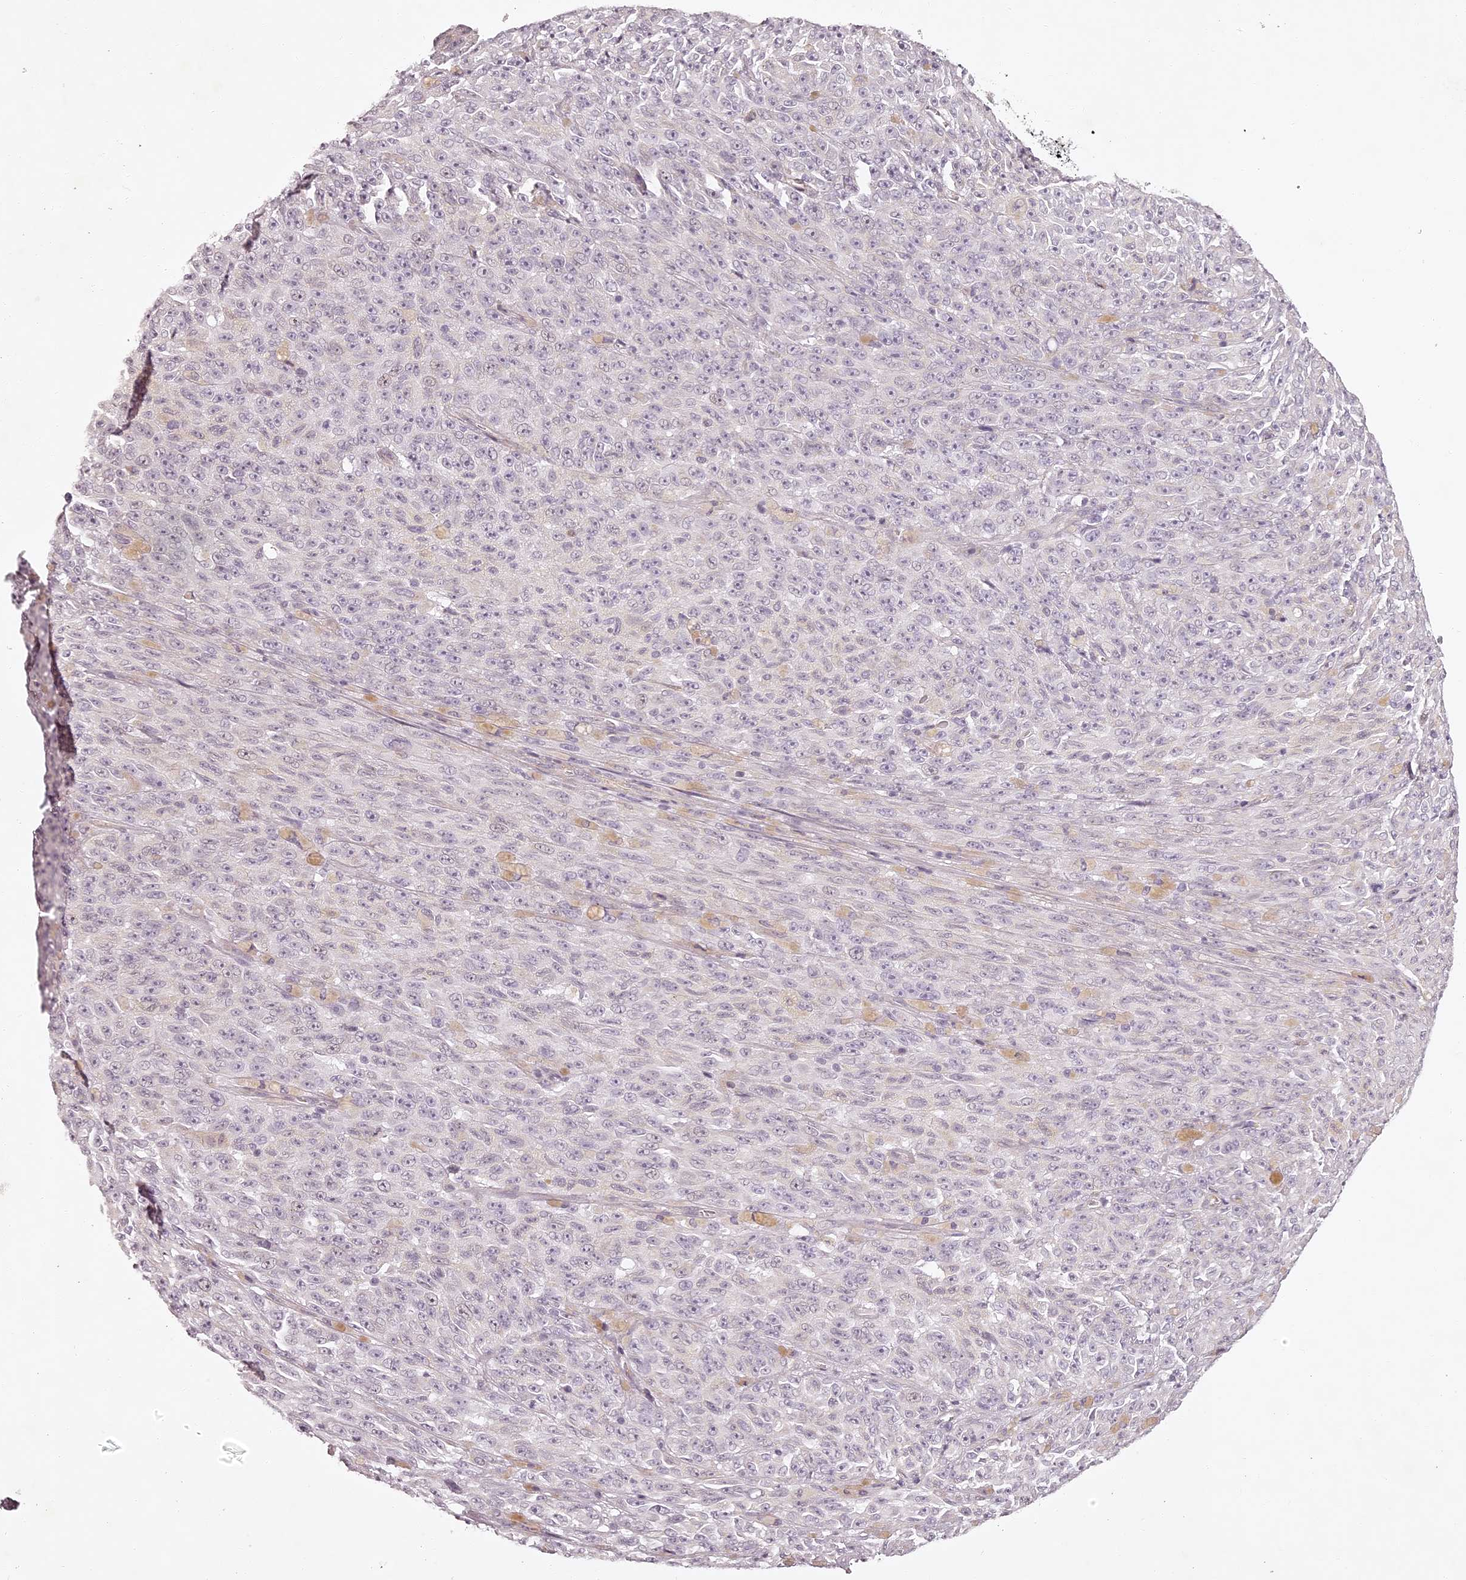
{"staining": {"intensity": "negative", "quantity": "none", "location": "none"}, "tissue": "melanoma", "cell_type": "Tumor cells", "image_type": "cancer", "snomed": [{"axis": "morphology", "description": "Malignant melanoma, NOS"}, {"axis": "topography", "description": "Skin"}], "caption": "Tumor cells are negative for protein expression in human melanoma.", "gene": "ELAPOR1", "patient": {"sex": "female", "age": 82}}